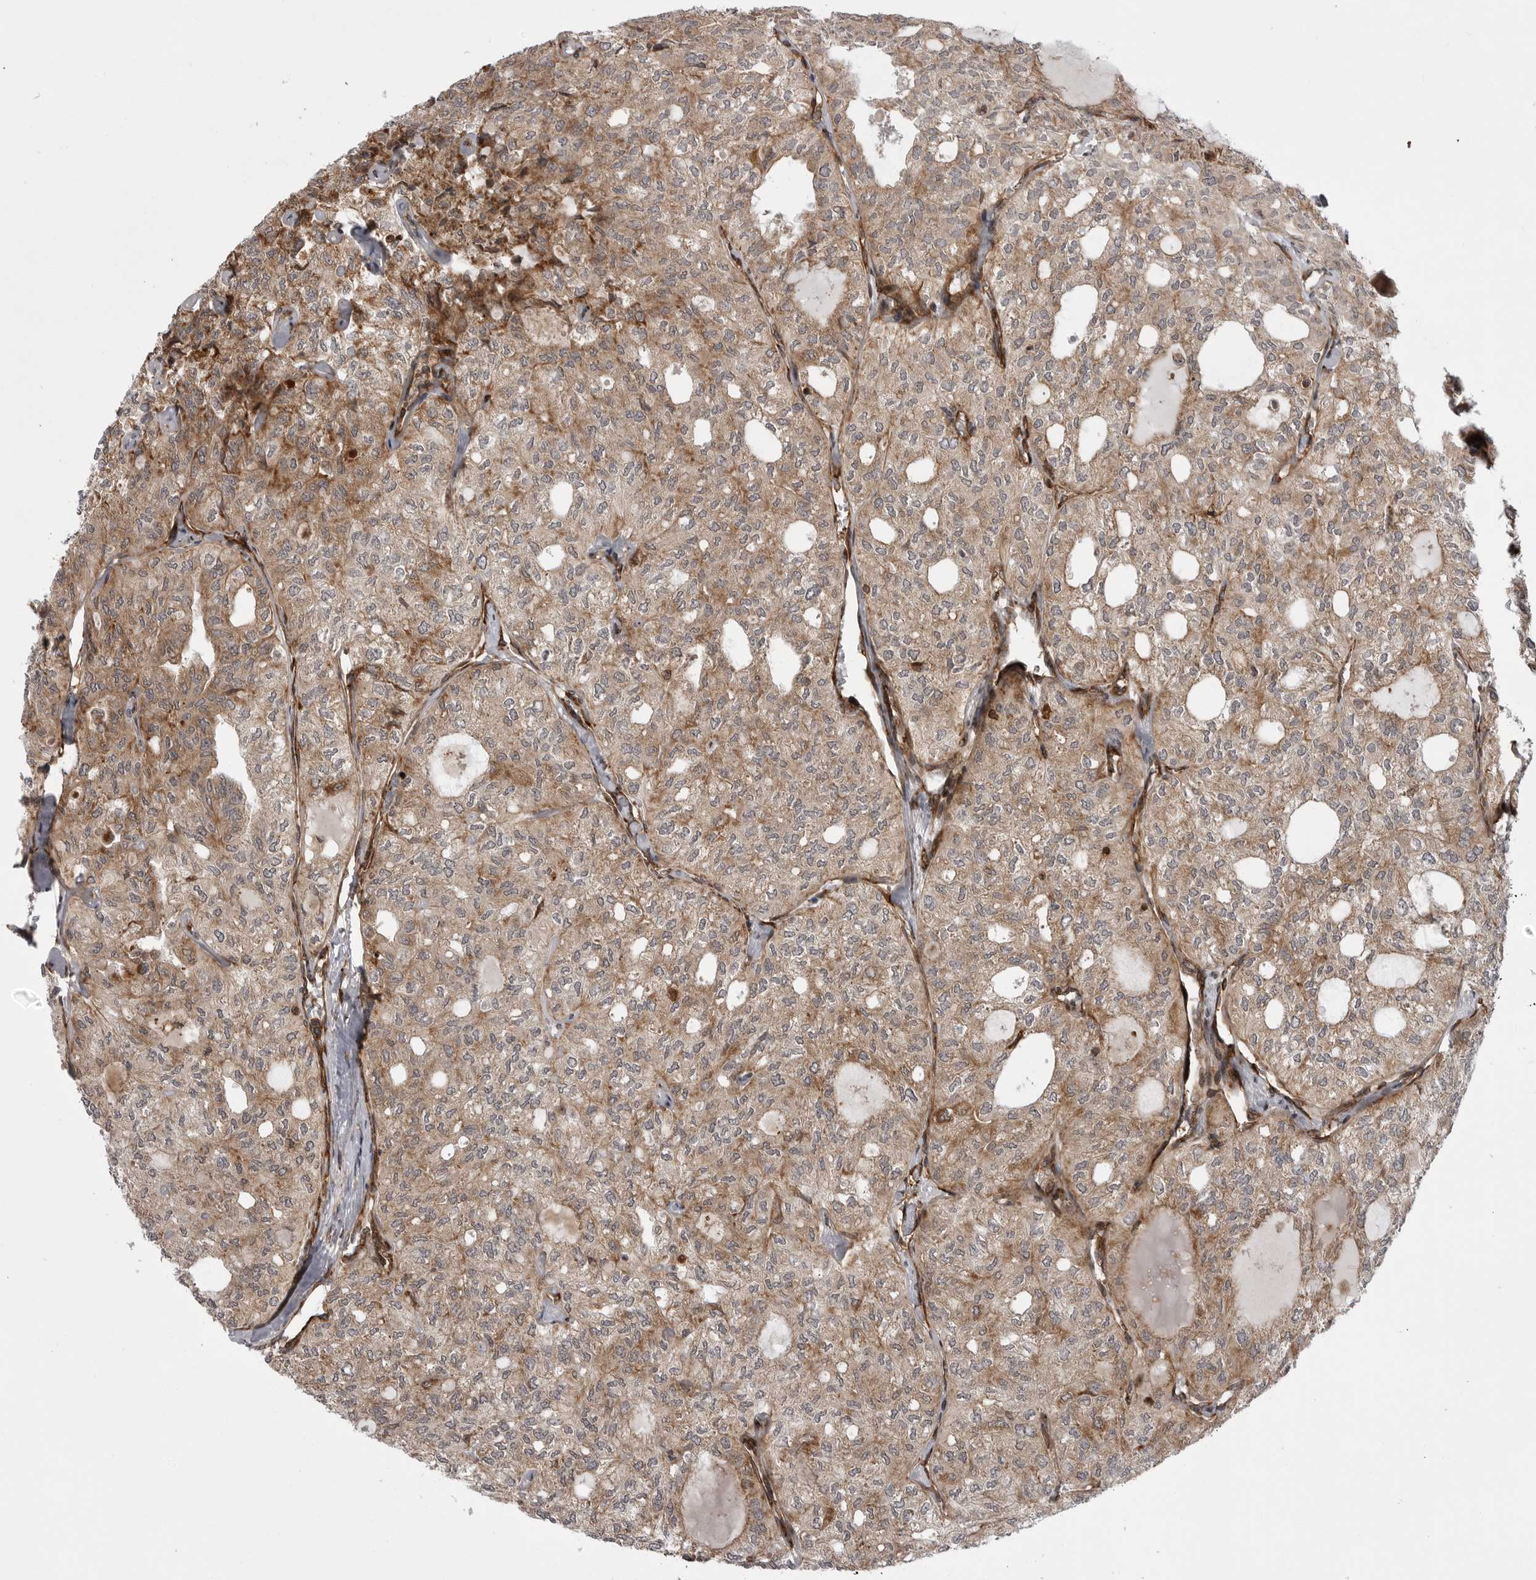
{"staining": {"intensity": "moderate", "quantity": ">75%", "location": "cytoplasmic/membranous"}, "tissue": "thyroid cancer", "cell_type": "Tumor cells", "image_type": "cancer", "snomed": [{"axis": "morphology", "description": "Follicular adenoma carcinoma, NOS"}, {"axis": "topography", "description": "Thyroid gland"}], "caption": "This photomicrograph shows immunohistochemistry staining of follicular adenoma carcinoma (thyroid), with medium moderate cytoplasmic/membranous expression in about >75% of tumor cells.", "gene": "ABL1", "patient": {"sex": "male", "age": 75}}